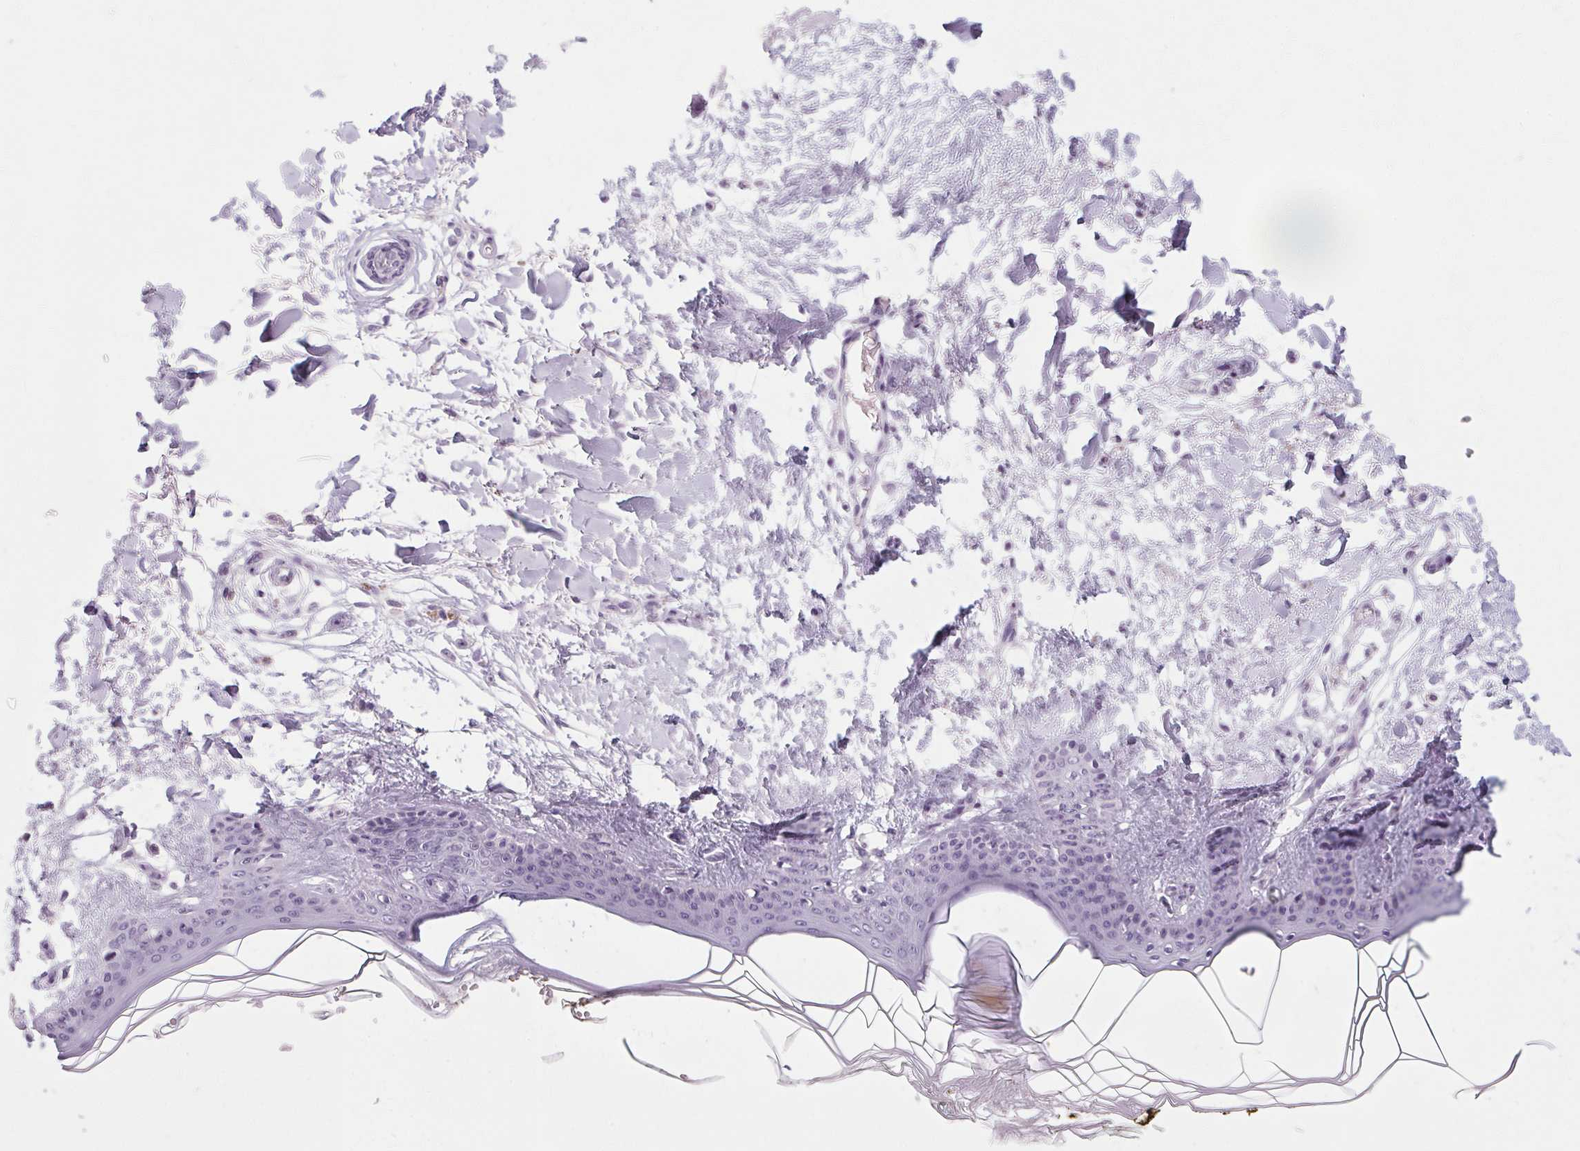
{"staining": {"intensity": "negative", "quantity": "none", "location": "none"}, "tissue": "skin", "cell_type": "Fibroblasts", "image_type": "normal", "snomed": [{"axis": "morphology", "description": "Normal tissue, NOS"}, {"axis": "topography", "description": "Skin"}], "caption": "Unremarkable skin was stained to show a protein in brown. There is no significant staining in fibroblasts. (Immunohistochemistry, brightfield microscopy, high magnification).", "gene": "POMC", "patient": {"sex": "female", "age": 34}}